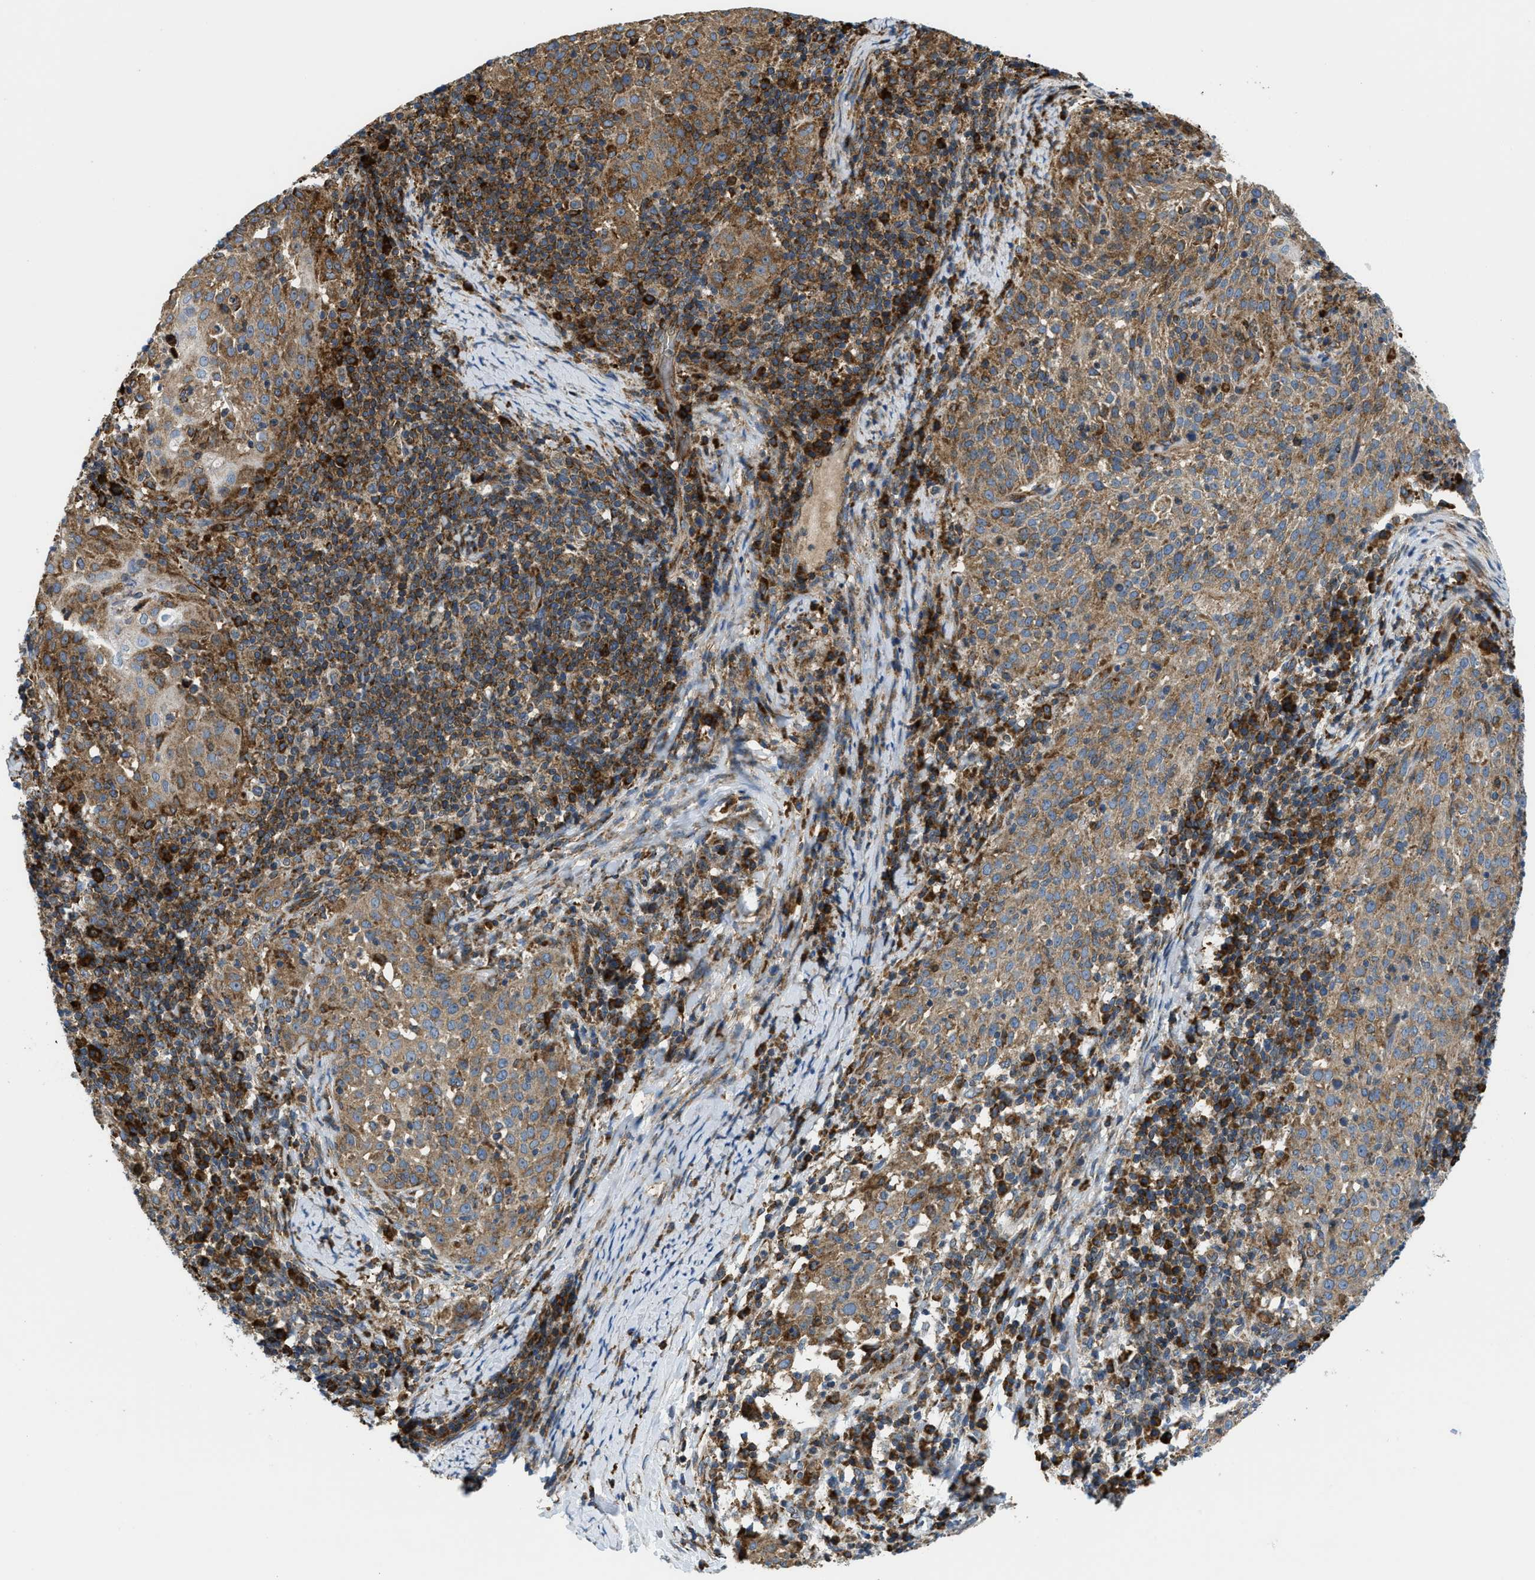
{"staining": {"intensity": "moderate", "quantity": ">75%", "location": "cytoplasmic/membranous"}, "tissue": "cervical cancer", "cell_type": "Tumor cells", "image_type": "cancer", "snomed": [{"axis": "morphology", "description": "Squamous cell carcinoma, NOS"}, {"axis": "topography", "description": "Cervix"}], "caption": "The micrograph exhibits staining of cervical cancer, revealing moderate cytoplasmic/membranous protein expression (brown color) within tumor cells. The staining is performed using DAB (3,3'-diaminobenzidine) brown chromogen to label protein expression. The nuclei are counter-stained blue using hematoxylin.", "gene": "CSPG4", "patient": {"sex": "female", "age": 51}}